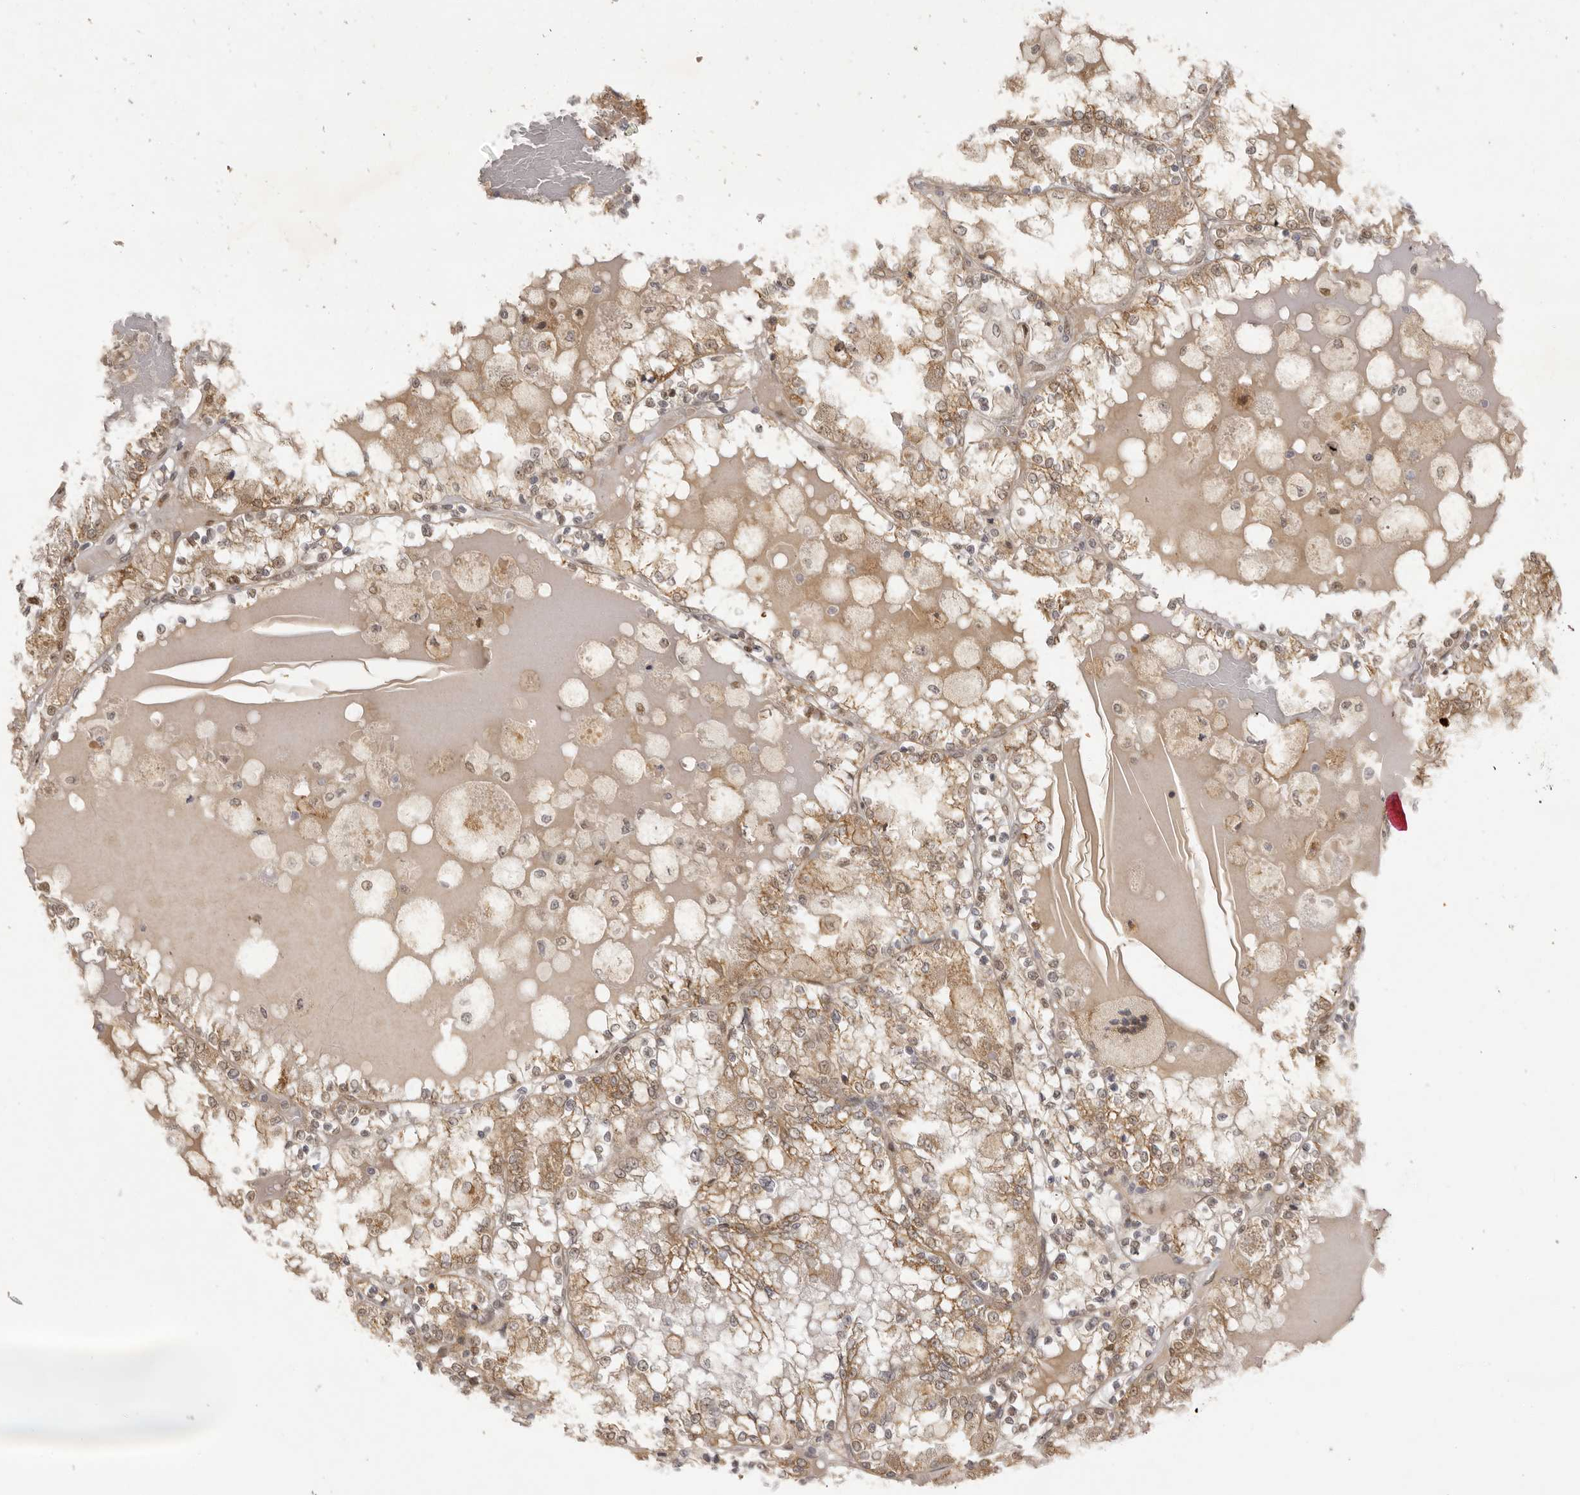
{"staining": {"intensity": "moderate", "quantity": ">75%", "location": "cytoplasmic/membranous"}, "tissue": "renal cancer", "cell_type": "Tumor cells", "image_type": "cancer", "snomed": [{"axis": "morphology", "description": "Adenocarcinoma, NOS"}, {"axis": "topography", "description": "Kidney"}], "caption": "Immunohistochemical staining of human renal cancer (adenocarcinoma) demonstrates medium levels of moderate cytoplasmic/membranous protein positivity in about >75% of tumor cells. (DAB (3,3'-diaminobenzidine) = brown stain, brightfield microscopy at high magnification).", "gene": "ZNF326", "patient": {"sex": "female", "age": 56}}